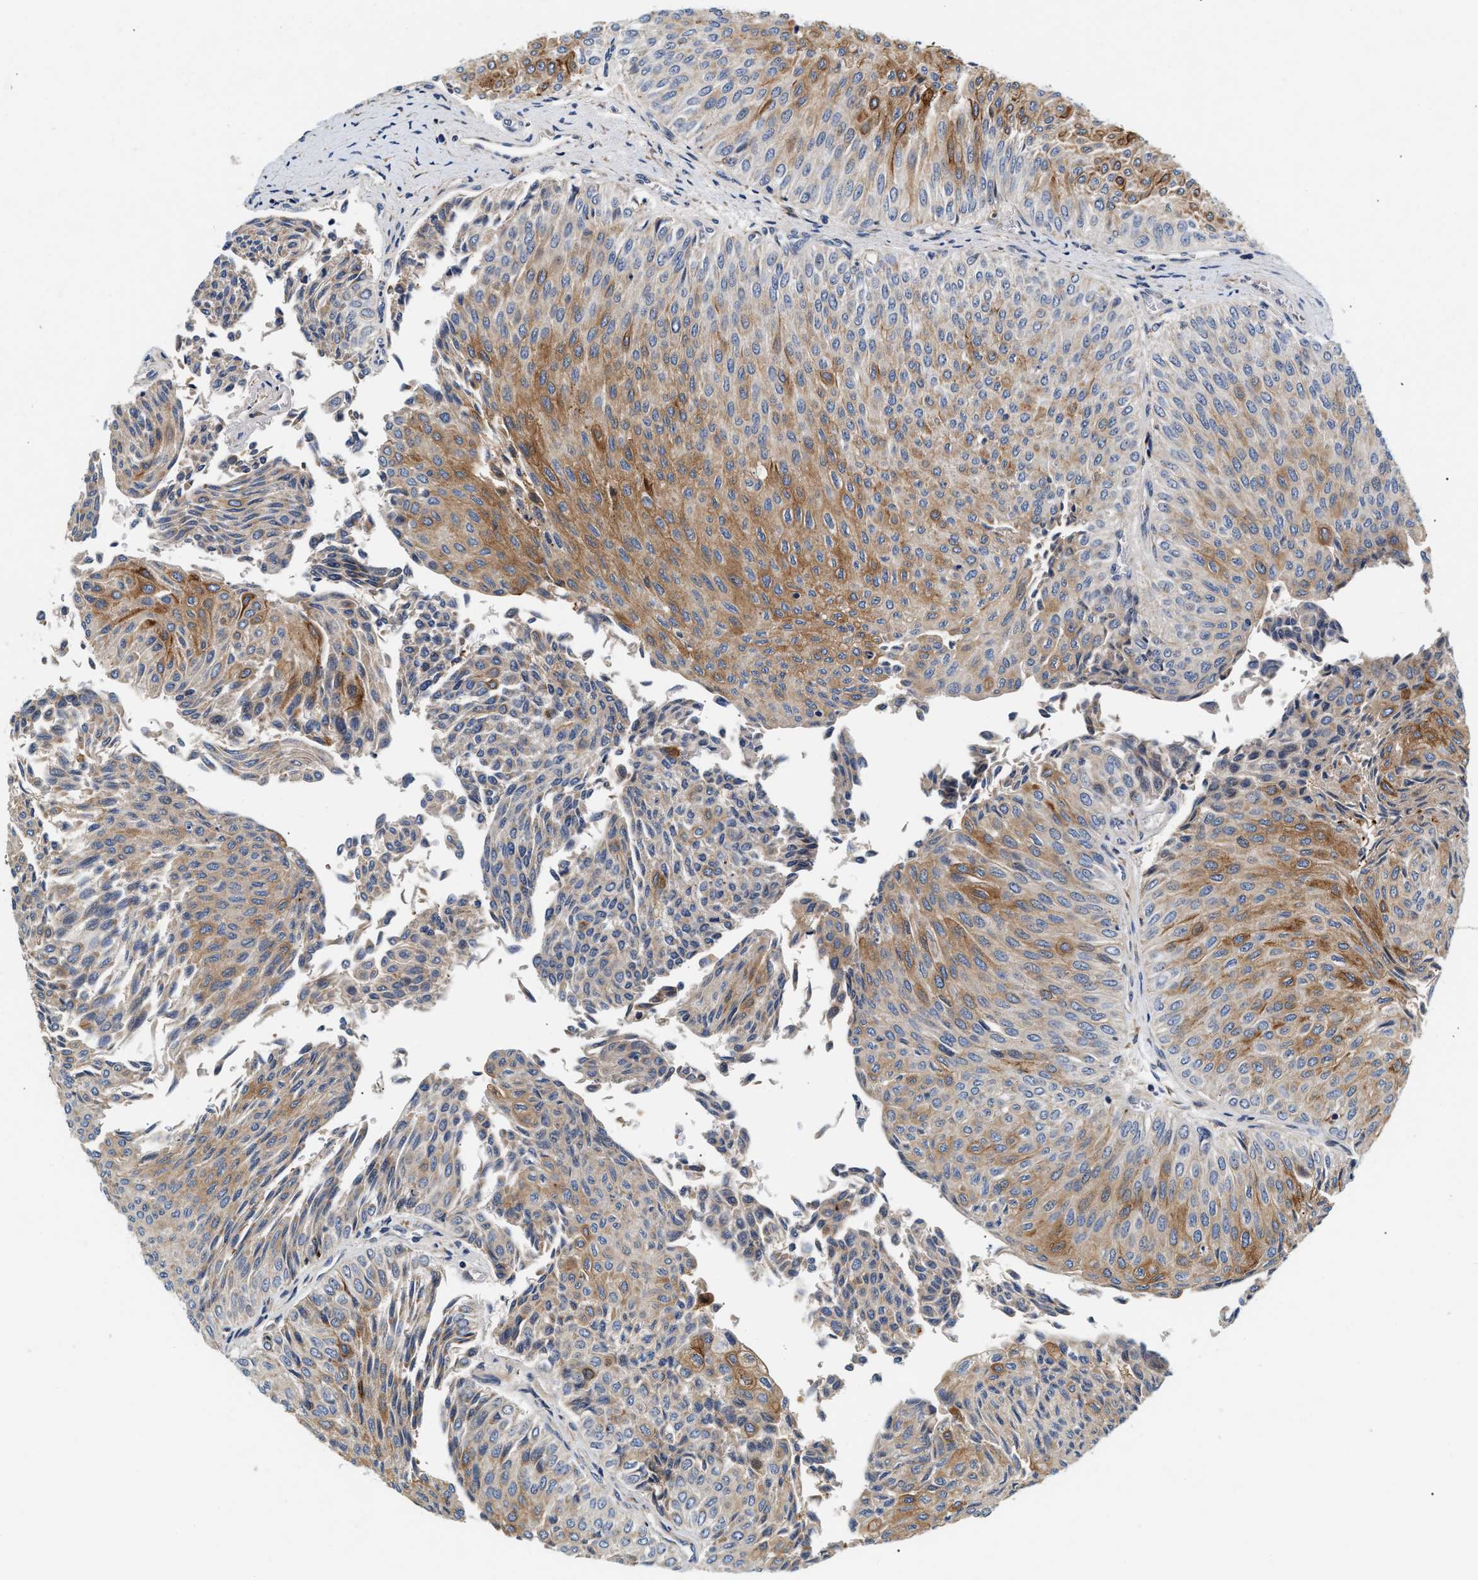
{"staining": {"intensity": "moderate", "quantity": "25%-75%", "location": "cytoplasmic/membranous"}, "tissue": "urothelial cancer", "cell_type": "Tumor cells", "image_type": "cancer", "snomed": [{"axis": "morphology", "description": "Urothelial carcinoma, Low grade"}, {"axis": "topography", "description": "Urinary bladder"}], "caption": "IHC image of neoplastic tissue: urothelial carcinoma (low-grade) stained using immunohistochemistry (IHC) demonstrates medium levels of moderate protein expression localized specifically in the cytoplasmic/membranous of tumor cells, appearing as a cytoplasmic/membranous brown color.", "gene": "IFT74", "patient": {"sex": "male", "age": 78}}